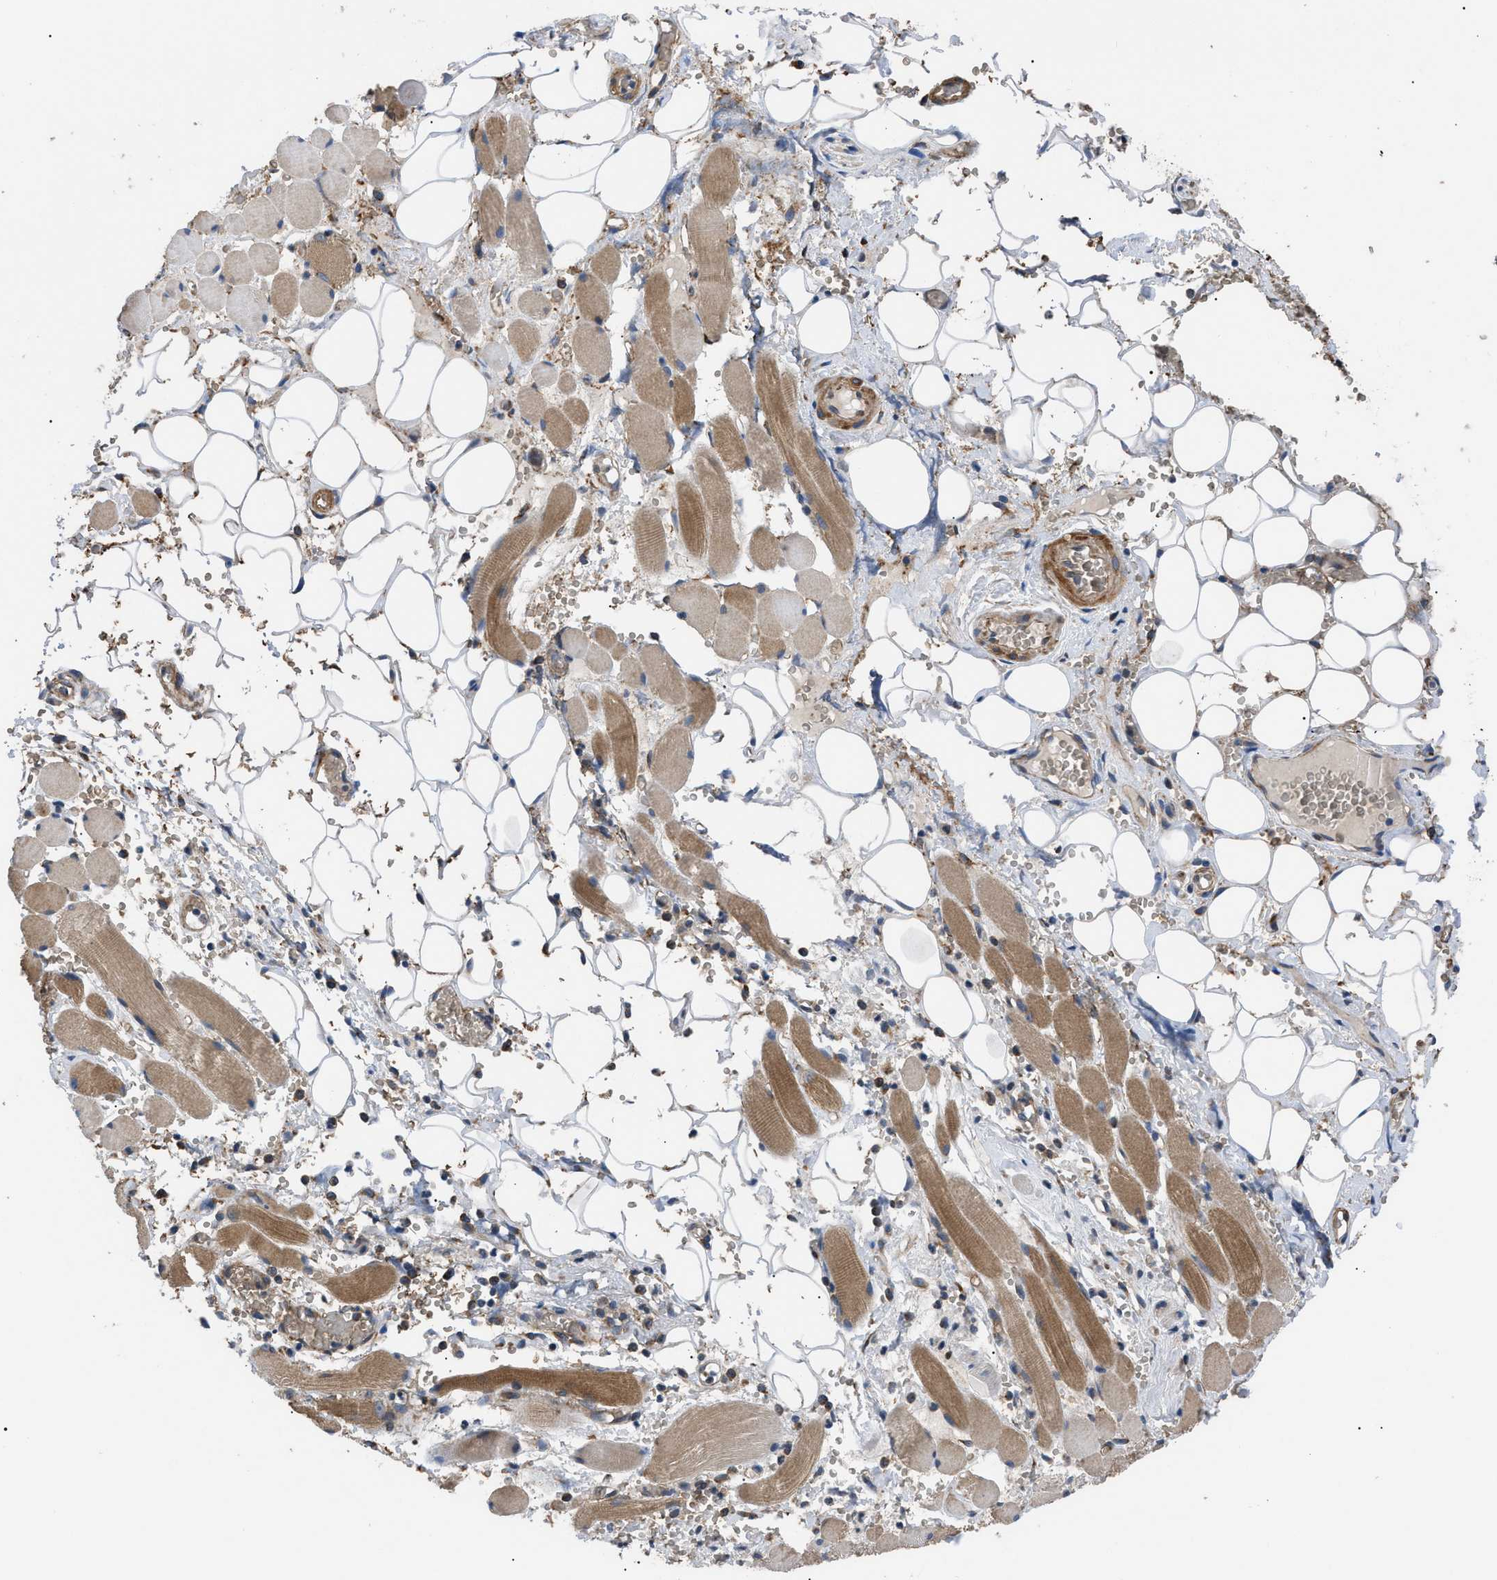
{"staining": {"intensity": "weak", "quantity": "25%-75%", "location": "cytoplasmic/membranous"}, "tissue": "adipose tissue", "cell_type": "Adipocytes", "image_type": "normal", "snomed": [{"axis": "morphology", "description": "Squamous cell carcinoma, NOS"}, {"axis": "topography", "description": "Oral tissue"}, {"axis": "topography", "description": "Head-Neck"}], "caption": "A low amount of weak cytoplasmic/membranous staining is present in approximately 25%-75% of adipocytes in benign adipose tissue. The protein is shown in brown color, while the nuclei are stained blue.", "gene": "MYO10", "patient": {"sex": "female", "age": 50}}